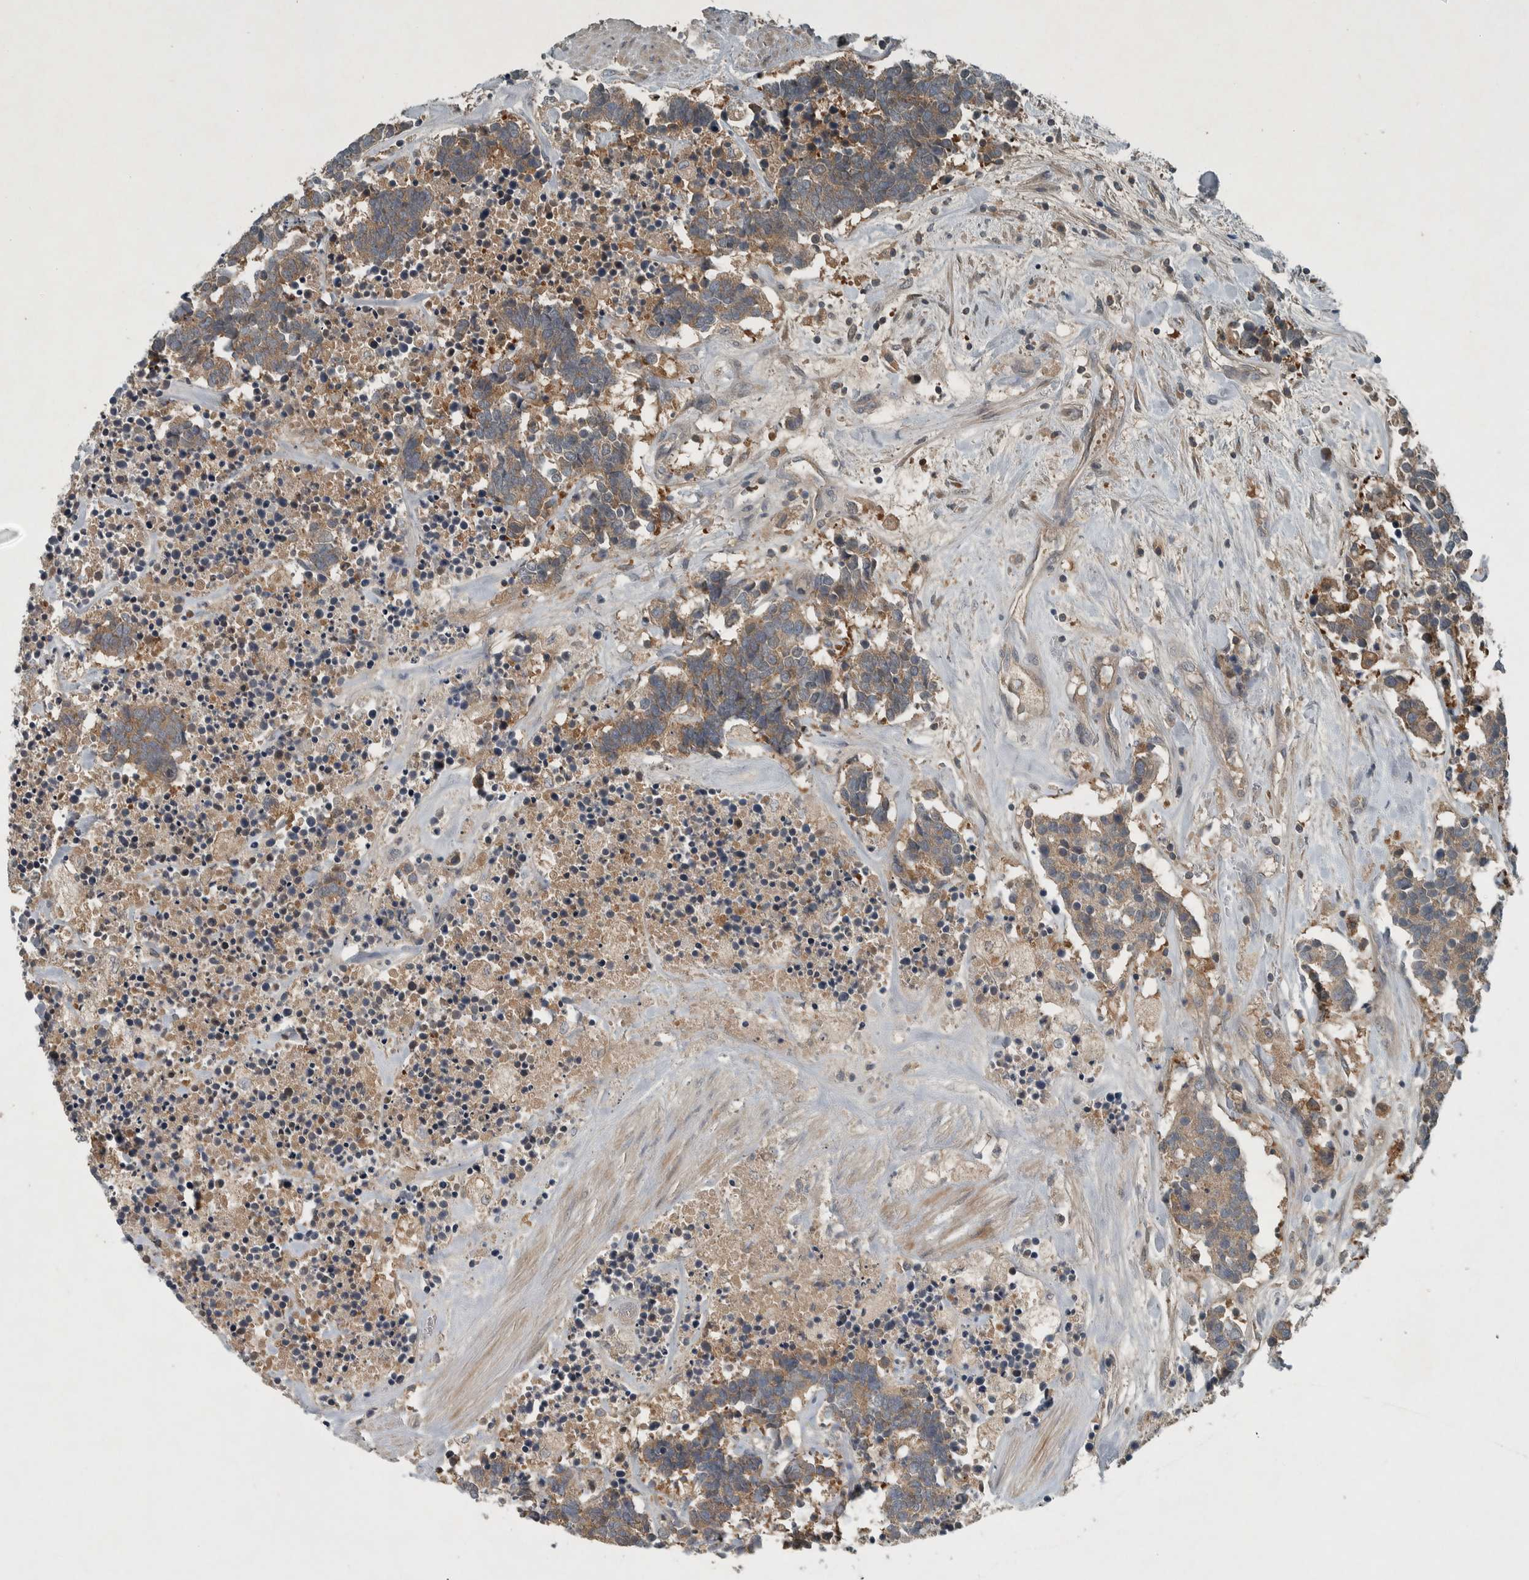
{"staining": {"intensity": "moderate", "quantity": ">75%", "location": "cytoplasmic/membranous"}, "tissue": "carcinoid", "cell_type": "Tumor cells", "image_type": "cancer", "snomed": [{"axis": "morphology", "description": "Carcinoma, NOS"}, {"axis": "morphology", "description": "Carcinoid, malignant, NOS"}, {"axis": "topography", "description": "Urinary bladder"}], "caption": "Immunohistochemistry staining of carcinoid, which displays medium levels of moderate cytoplasmic/membranous staining in approximately >75% of tumor cells indicating moderate cytoplasmic/membranous protein positivity. The staining was performed using DAB (brown) for protein detection and nuclei were counterstained in hematoxylin (blue).", "gene": "CLCN2", "patient": {"sex": "male", "age": 57}}